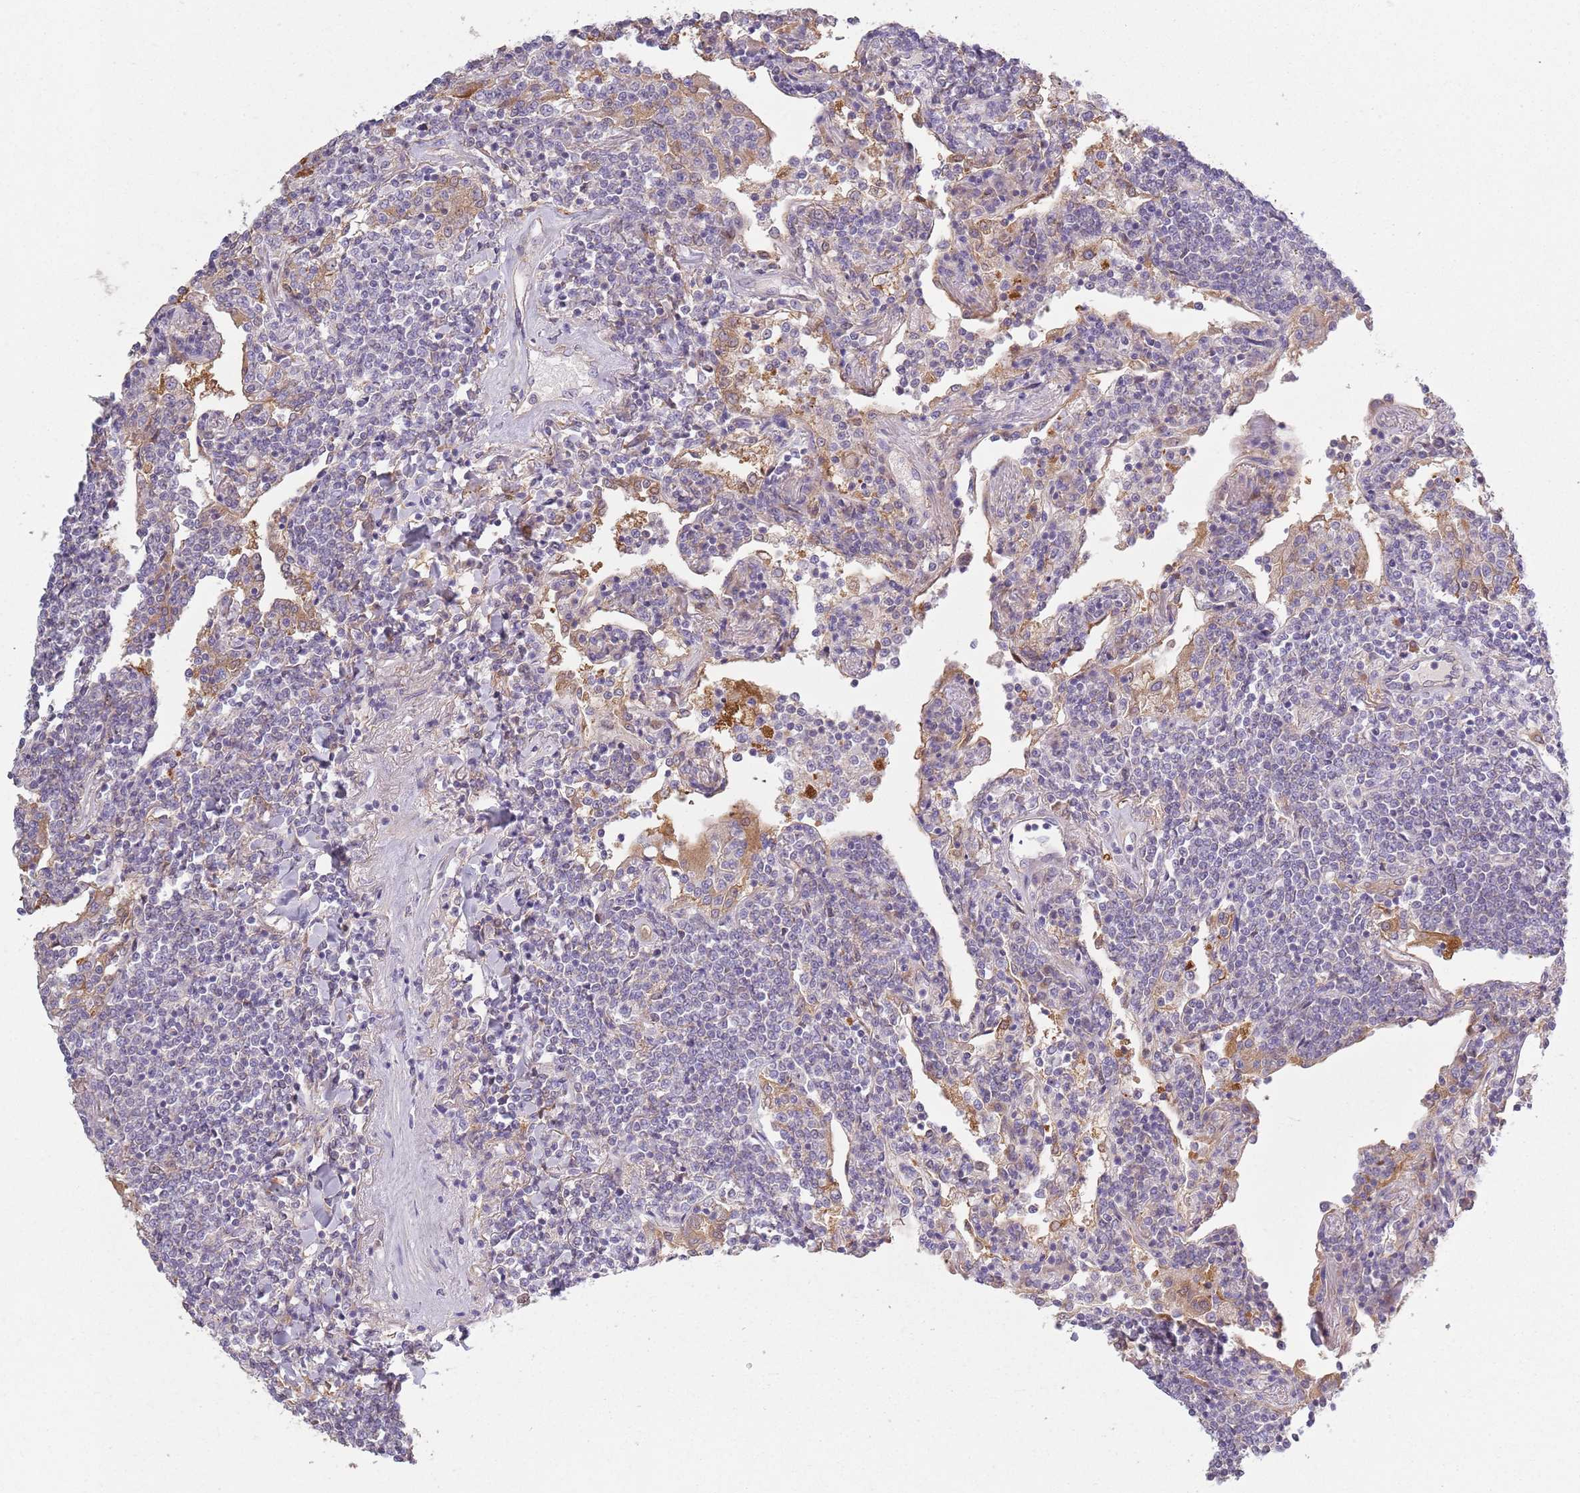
{"staining": {"intensity": "weak", "quantity": "<25%", "location": "cytoplasmic/membranous"}, "tissue": "lymphoma", "cell_type": "Tumor cells", "image_type": "cancer", "snomed": [{"axis": "morphology", "description": "Malignant lymphoma, non-Hodgkin's type, Low grade"}, {"axis": "topography", "description": "Lung"}], "caption": "Tumor cells show no significant positivity in lymphoma. The staining is performed using DAB brown chromogen with nuclei counter-stained in using hematoxylin.", "gene": "COQ5", "patient": {"sex": "female", "age": 71}}